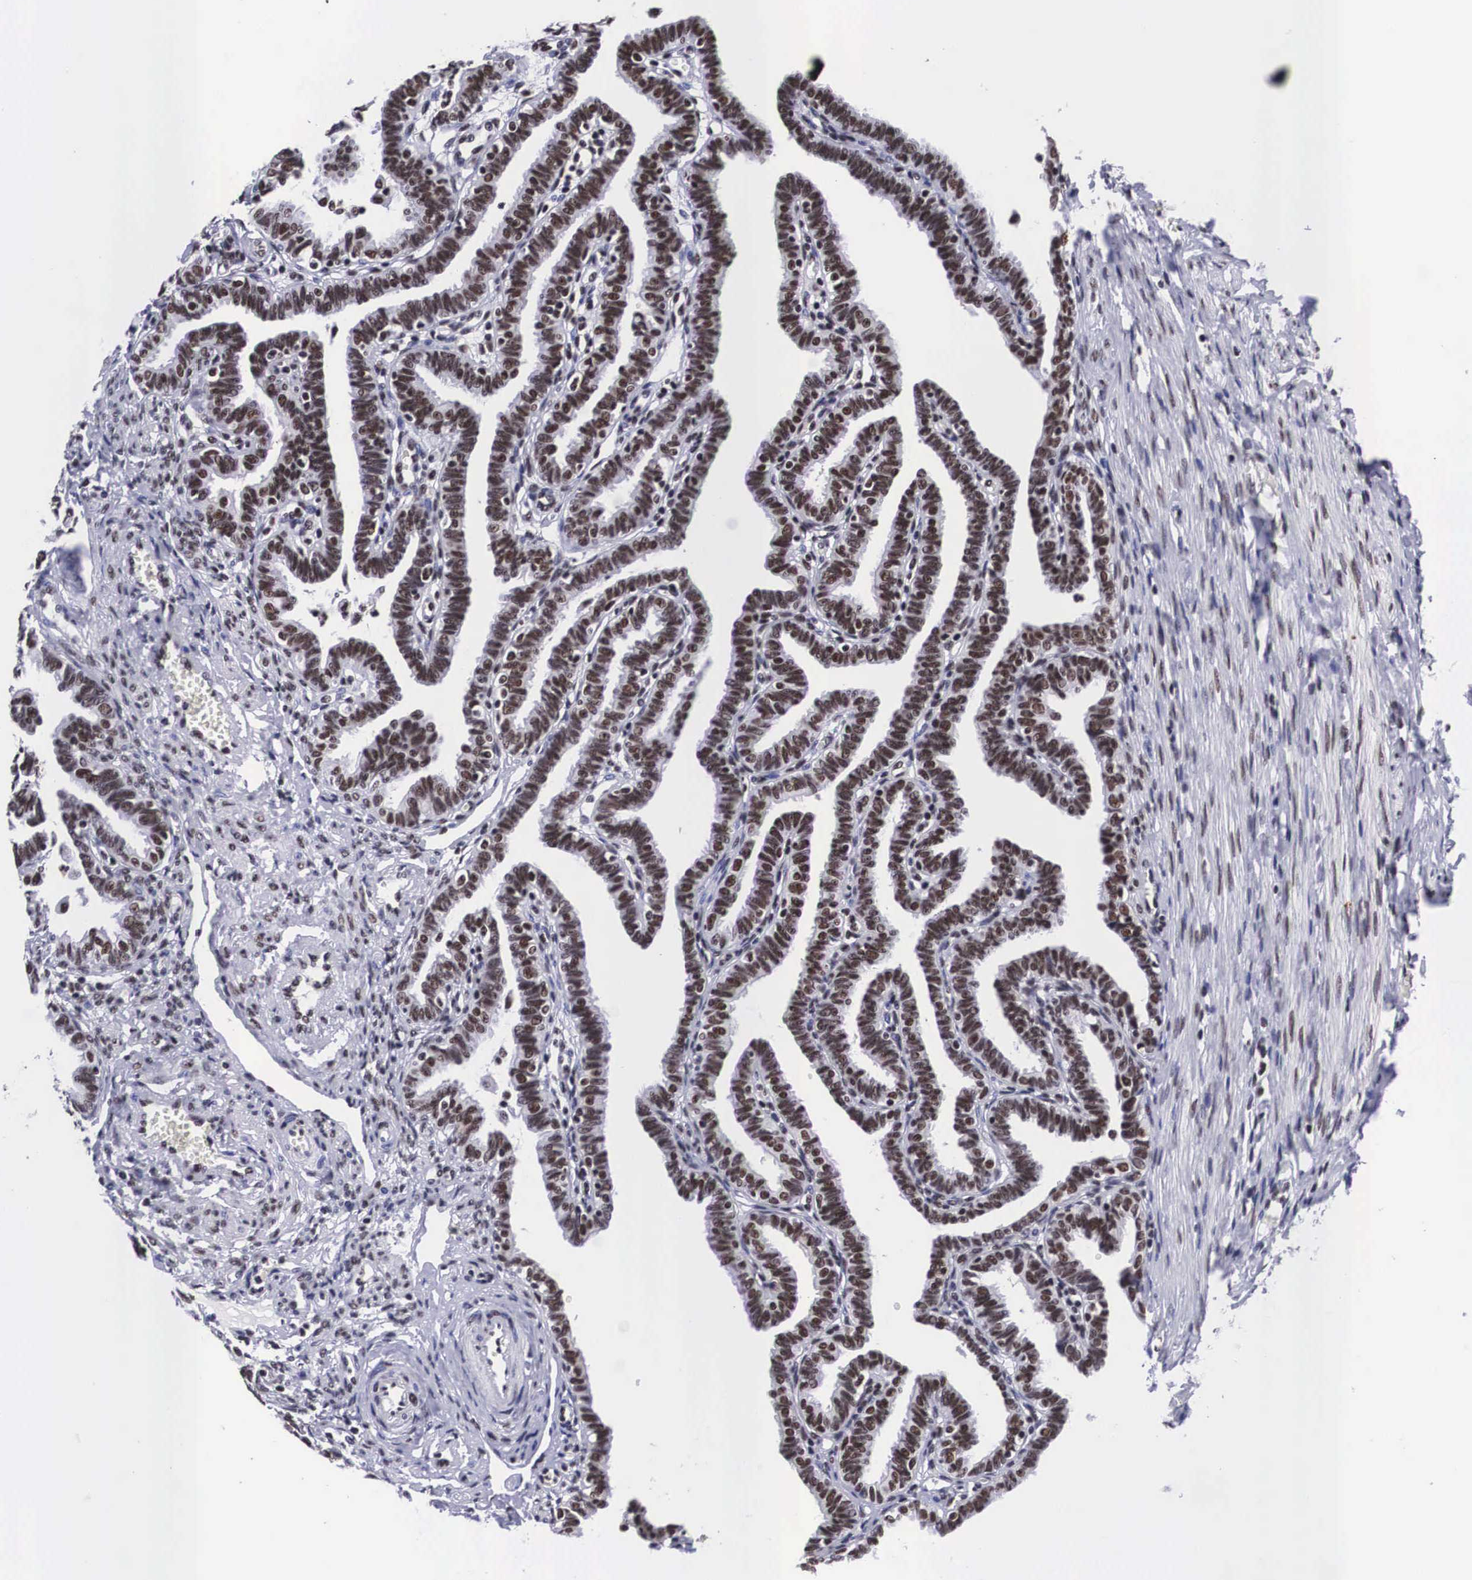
{"staining": {"intensity": "strong", "quantity": ">75%", "location": "nuclear"}, "tissue": "fallopian tube", "cell_type": "Glandular cells", "image_type": "normal", "snomed": [{"axis": "morphology", "description": "Normal tissue, NOS"}, {"axis": "topography", "description": "Fallopian tube"}], "caption": "Normal fallopian tube shows strong nuclear positivity in approximately >75% of glandular cells.", "gene": "SF3A1", "patient": {"sex": "female", "age": 41}}